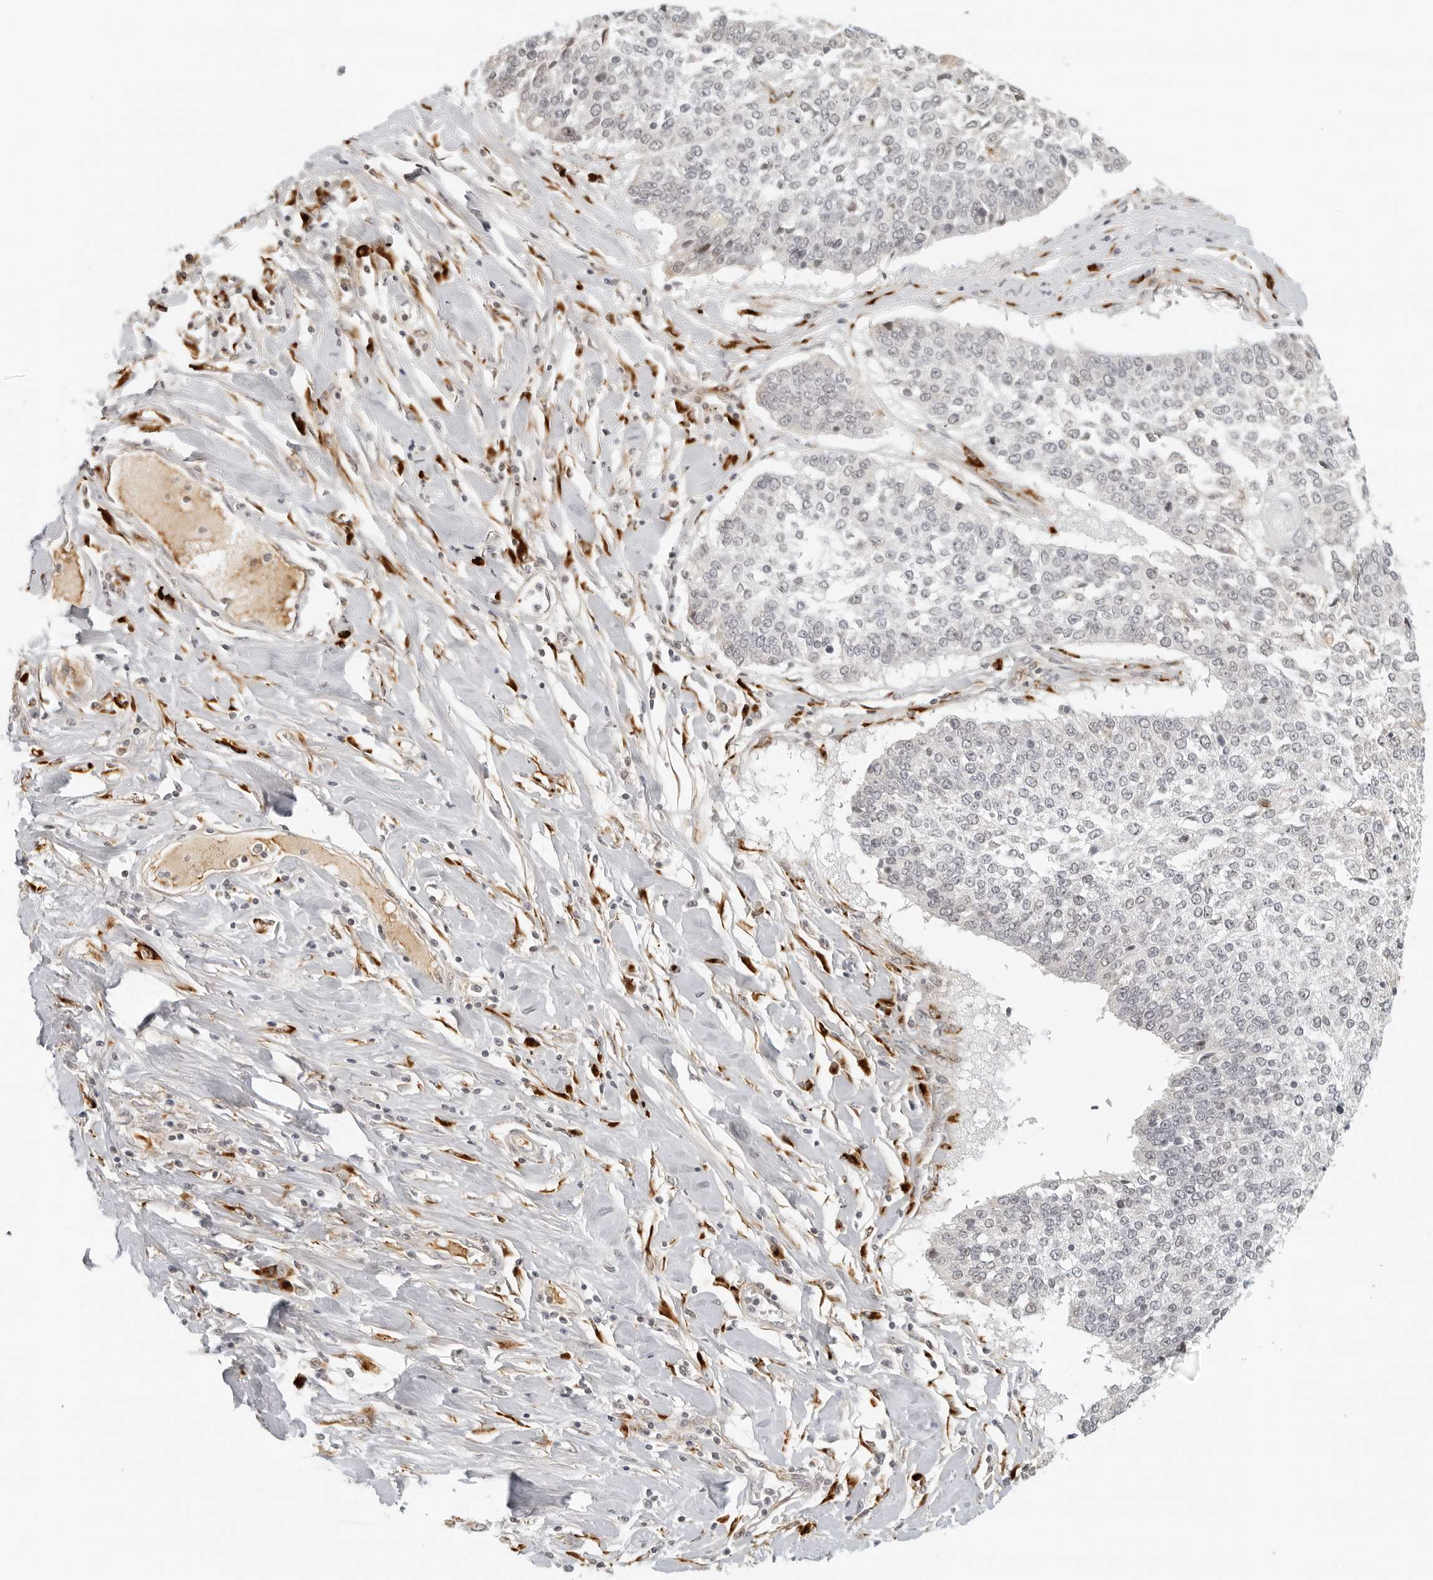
{"staining": {"intensity": "negative", "quantity": "none", "location": "none"}, "tissue": "lung cancer", "cell_type": "Tumor cells", "image_type": "cancer", "snomed": [{"axis": "morphology", "description": "Normal tissue, NOS"}, {"axis": "morphology", "description": "Squamous cell carcinoma, NOS"}, {"axis": "topography", "description": "Cartilage tissue"}, {"axis": "topography", "description": "Bronchus"}, {"axis": "topography", "description": "Lung"}, {"axis": "topography", "description": "Peripheral nerve tissue"}], "caption": "Immunohistochemical staining of lung squamous cell carcinoma reveals no significant staining in tumor cells.", "gene": "ZNF678", "patient": {"sex": "female", "age": 49}}